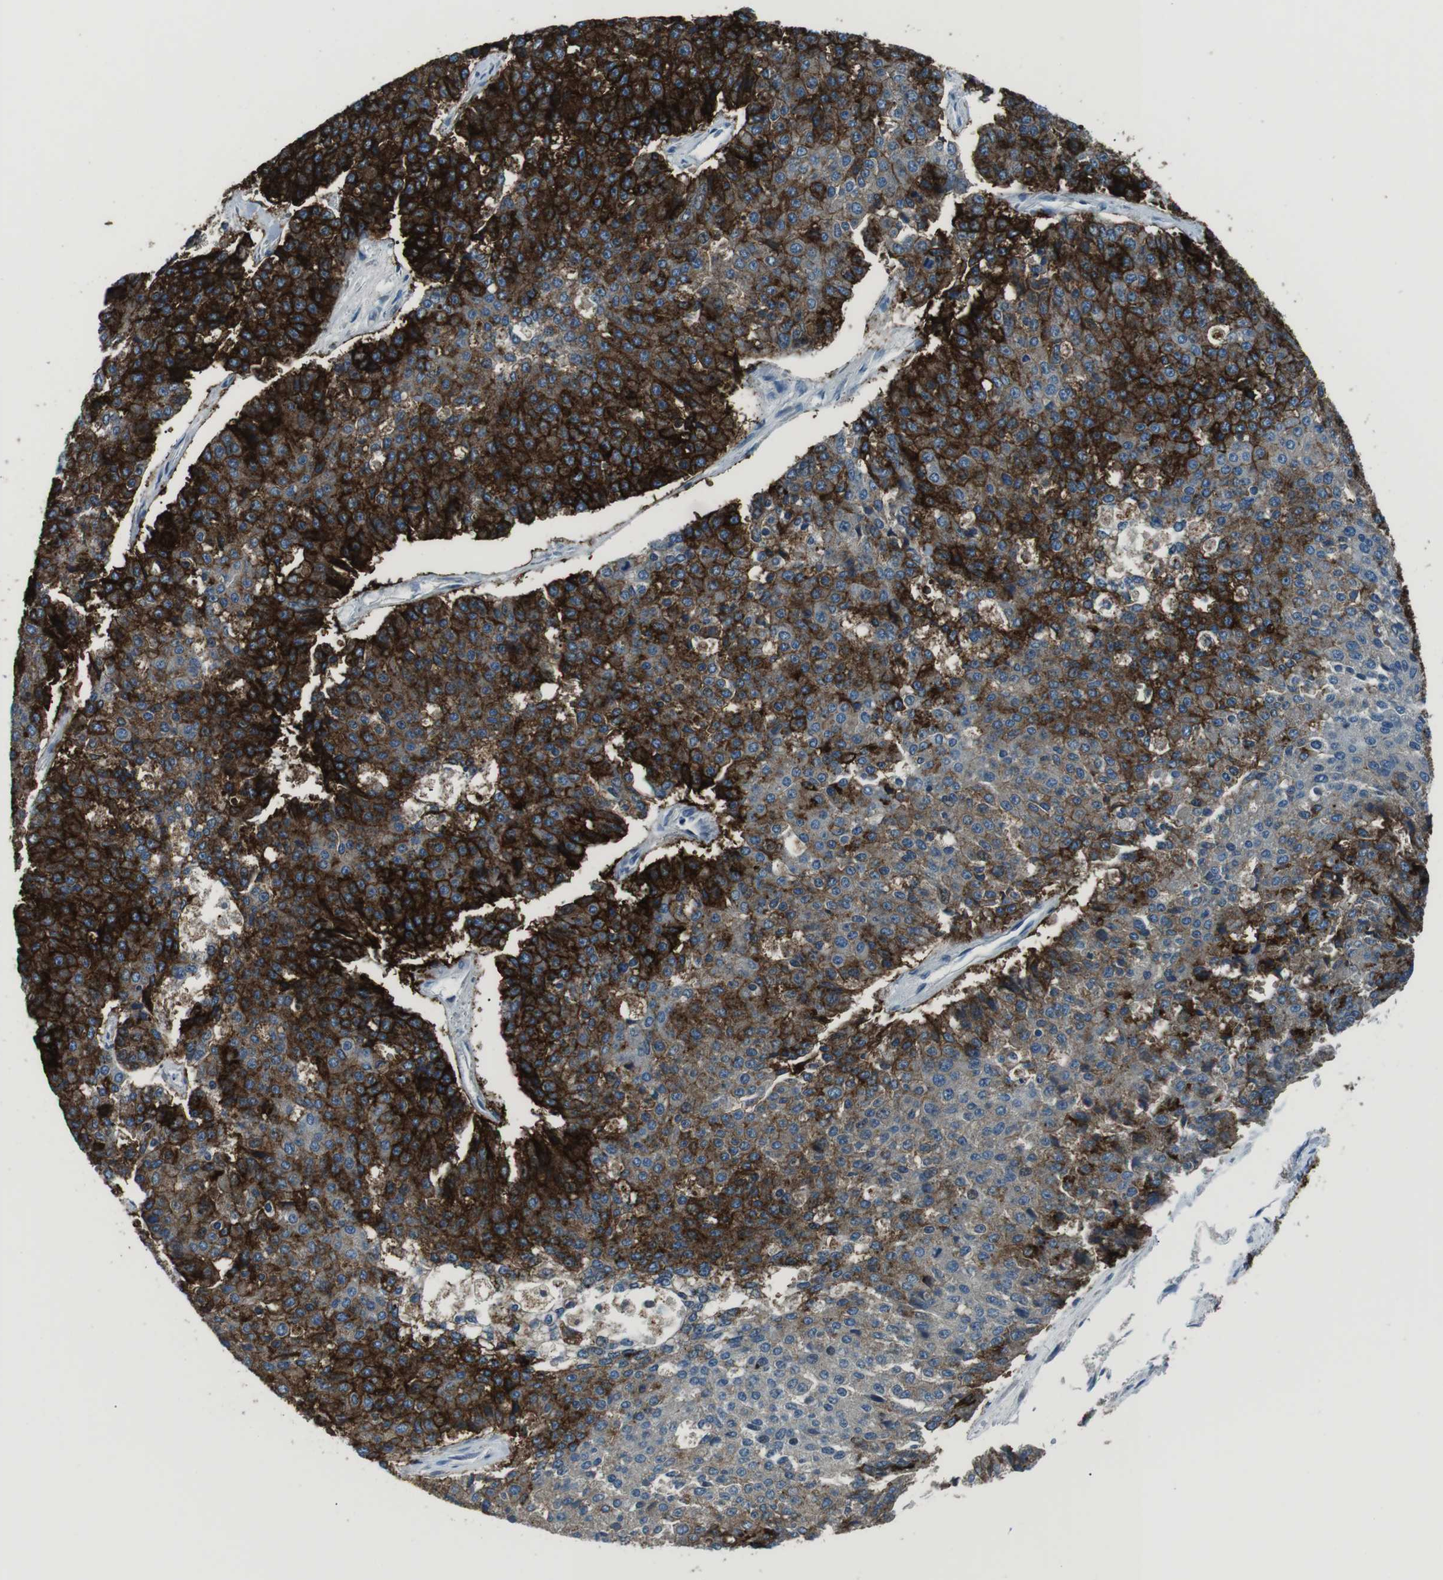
{"staining": {"intensity": "strong", "quantity": ">75%", "location": "cytoplasmic/membranous"}, "tissue": "pancreatic cancer", "cell_type": "Tumor cells", "image_type": "cancer", "snomed": [{"axis": "morphology", "description": "Adenocarcinoma, NOS"}, {"axis": "topography", "description": "Pancreas"}], "caption": "This photomicrograph exhibits IHC staining of human pancreatic cancer, with high strong cytoplasmic/membranous positivity in approximately >75% of tumor cells.", "gene": "ST6GAL1", "patient": {"sex": "male", "age": 50}}